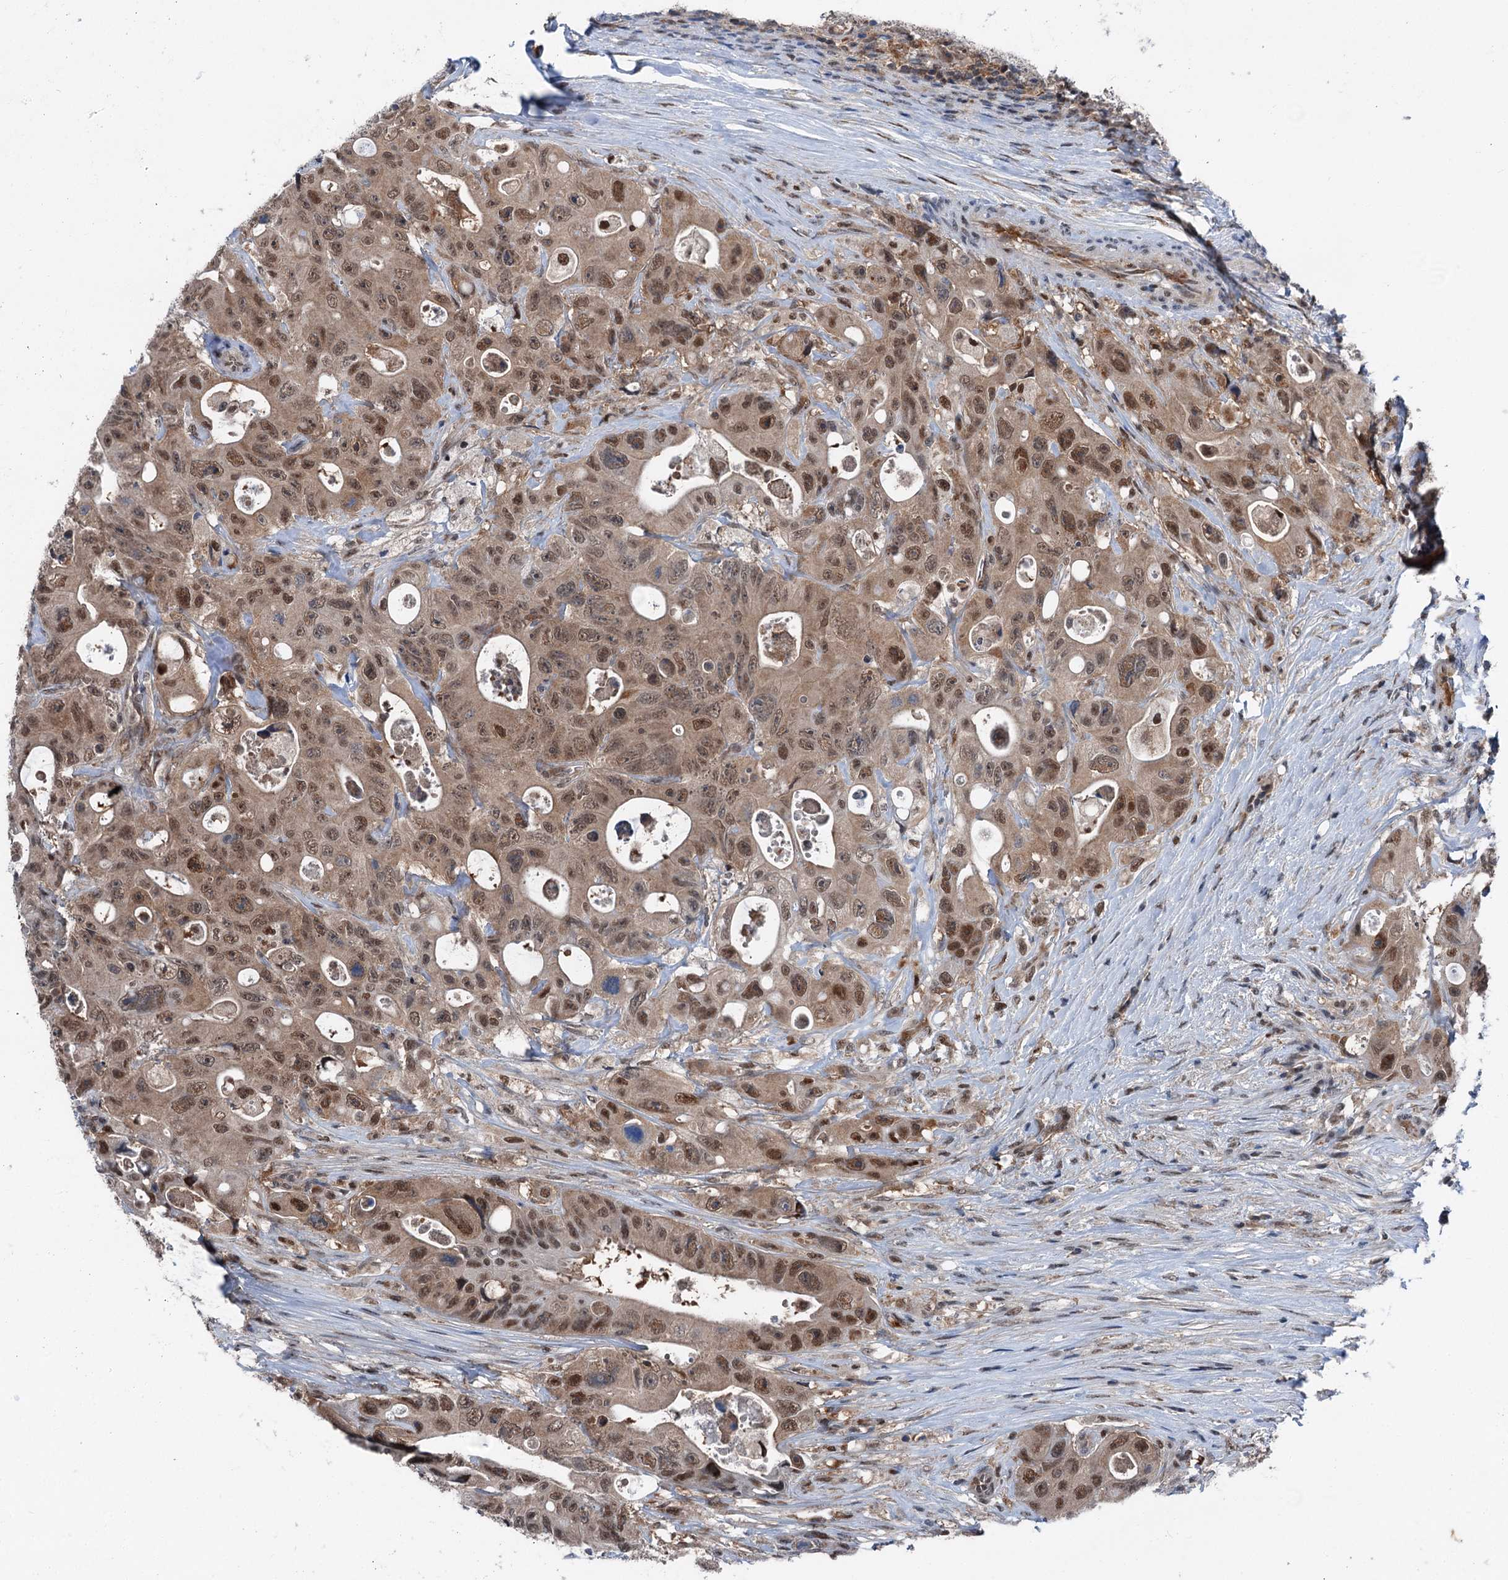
{"staining": {"intensity": "moderate", "quantity": ">75%", "location": "cytoplasmic/membranous,nuclear"}, "tissue": "colorectal cancer", "cell_type": "Tumor cells", "image_type": "cancer", "snomed": [{"axis": "morphology", "description": "Adenocarcinoma, NOS"}, {"axis": "topography", "description": "Colon"}], "caption": "Human adenocarcinoma (colorectal) stained with a brown dye shows moderate cytoplasmic/membranous and nuclear positive positivity in about >75% of tumor cells.", "gene": "PSMD13", "patient": {"sex": "female", "age": 46}}